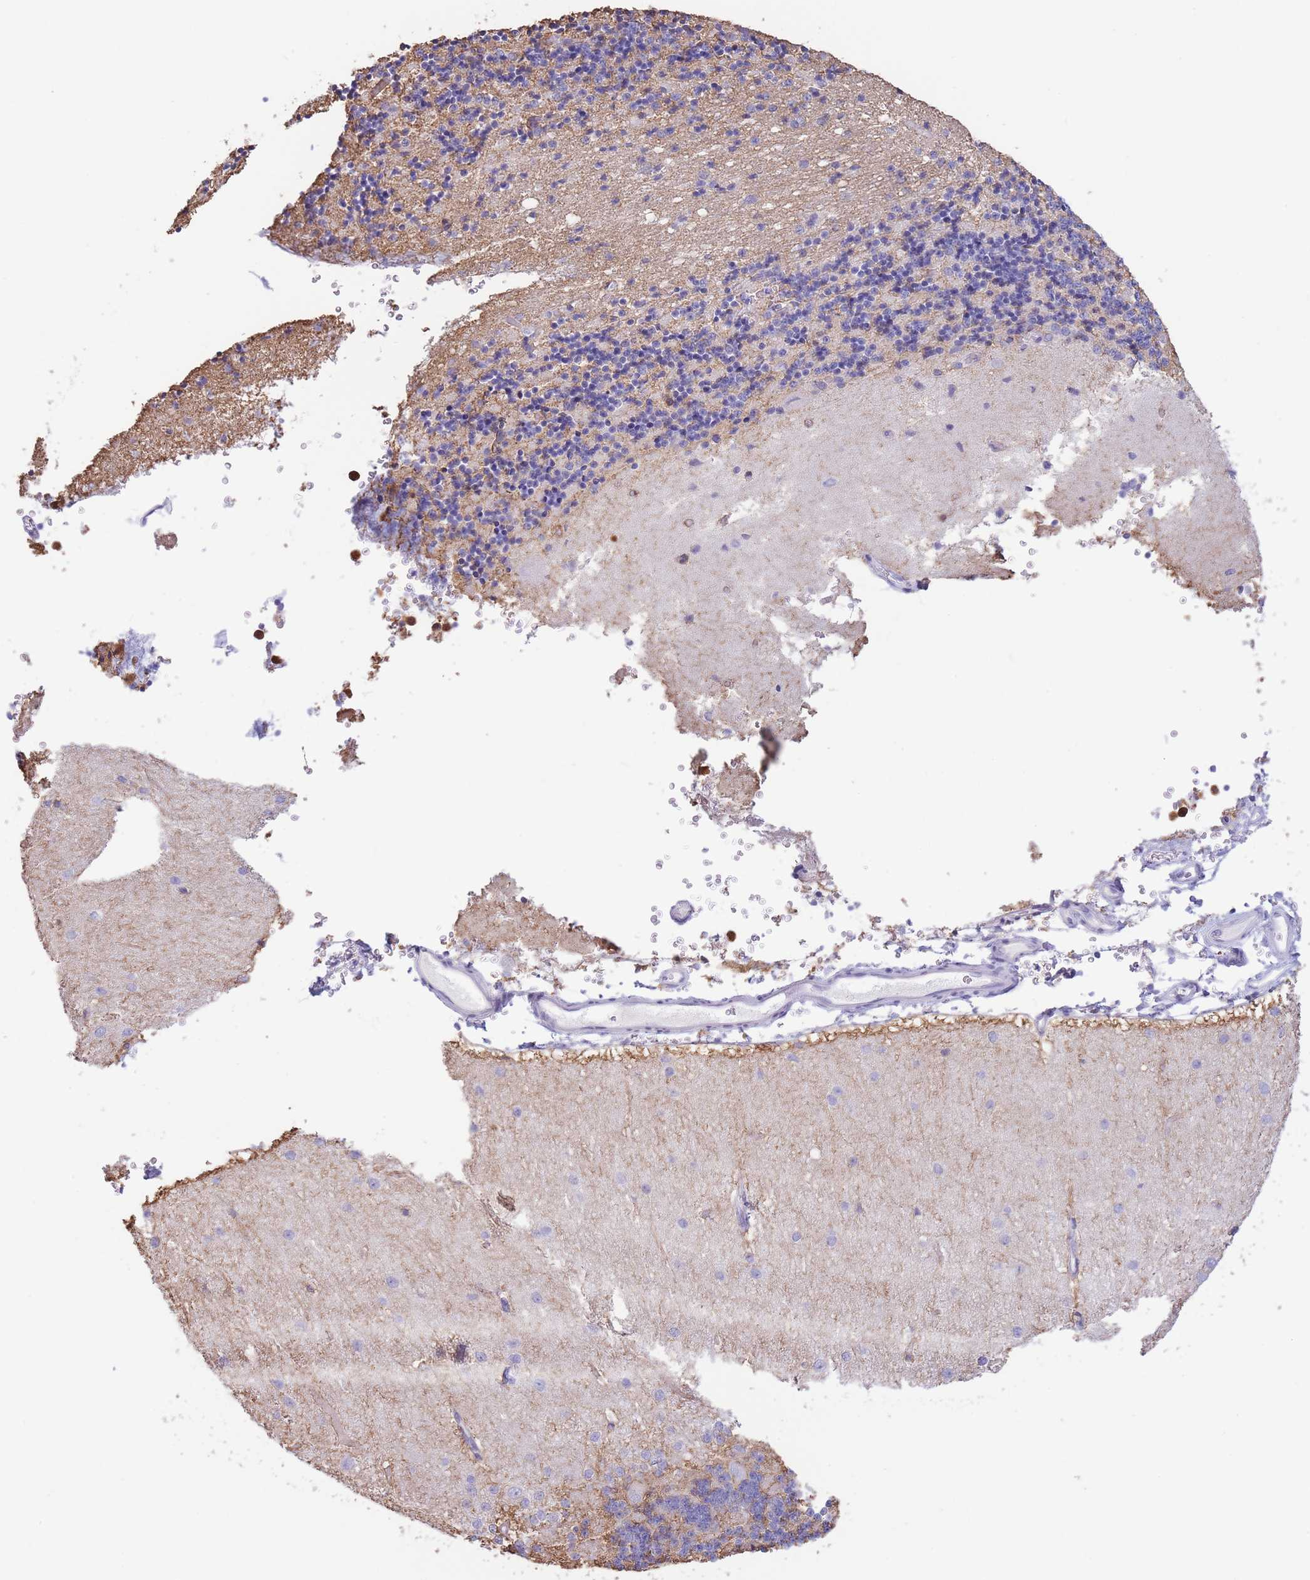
{"staining": {"intensity": "negative", "quantity": "none", "location": "none"}, "tissue": "cerebellum", "cell_type": "Cells in granular layer", "image_type": "normal", "snomed": [{"axis": "morphology", "description": "Normal tissue, NOS"}, {"axis": "topography", "description": "Cerebellum"}], "caption": "An immunohistochemistry histopathology image of benign cerebellum is shown. There is no staining in cells in granular layer of cerebellum.", "gene": "LCLAT1", "patient": {"sex": "female", "age": 29}}